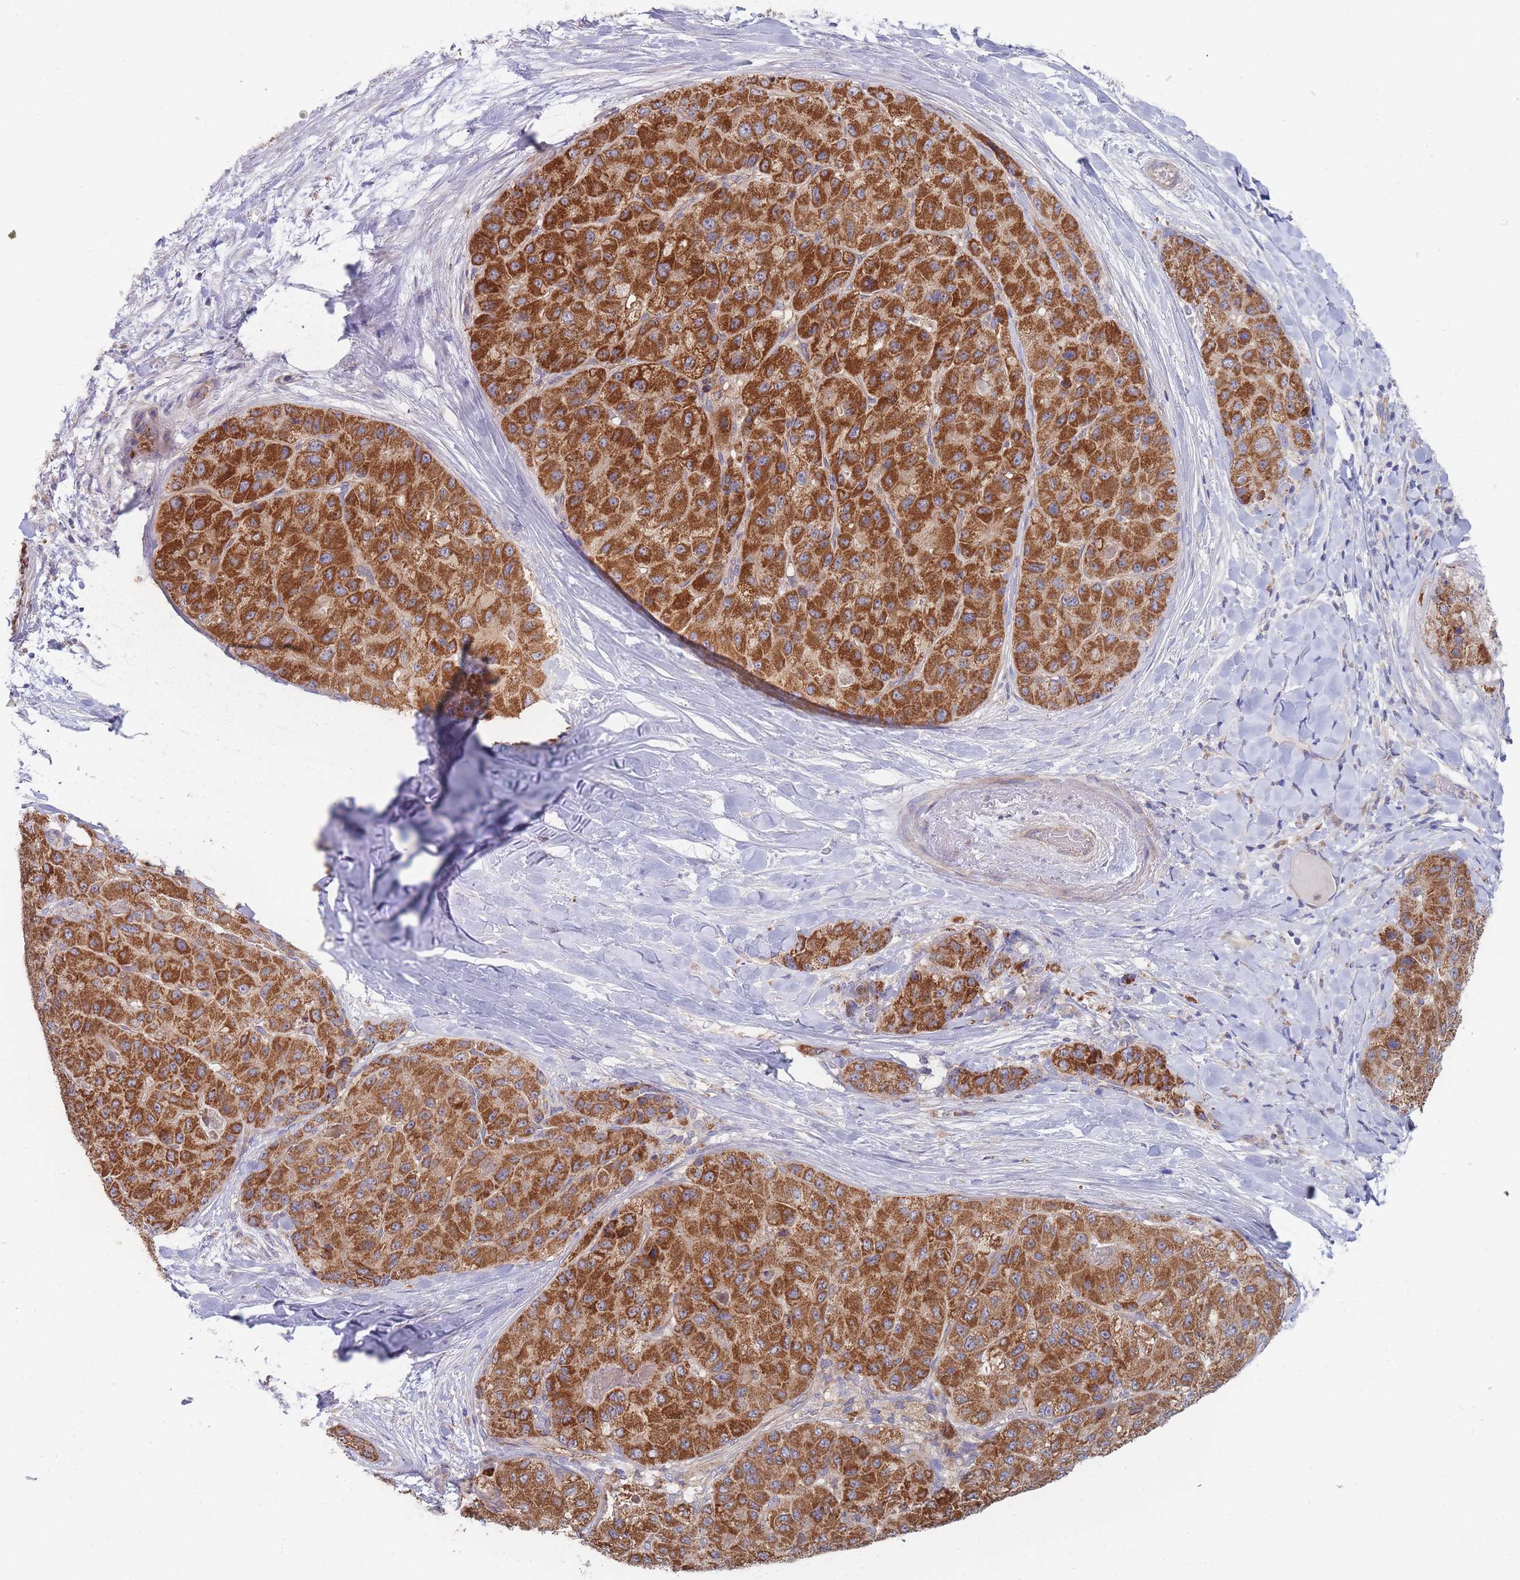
{"staining": {"intensity": "strong", "quantity": ">75%", "location": "cytoplasmic/membranous"}, "tissue": "liver cancer", "cell_type": "Tumor cells", "image_type": "cancer", "snomed": [{"axis": "morphology", "description": "Carcinoma, Hepatocellular, NOS"}, {"axis": "topography", "description": "Liver"}], "caption": "The photomicrograph reveals a brown stain indicating the presence of a protein in the cytoplasmic/membranous of tumor cells in liver cancer (hepatocellular carcinoma).", "gene": "NUB1", "patient": {"sex": "male", "age": 80}}